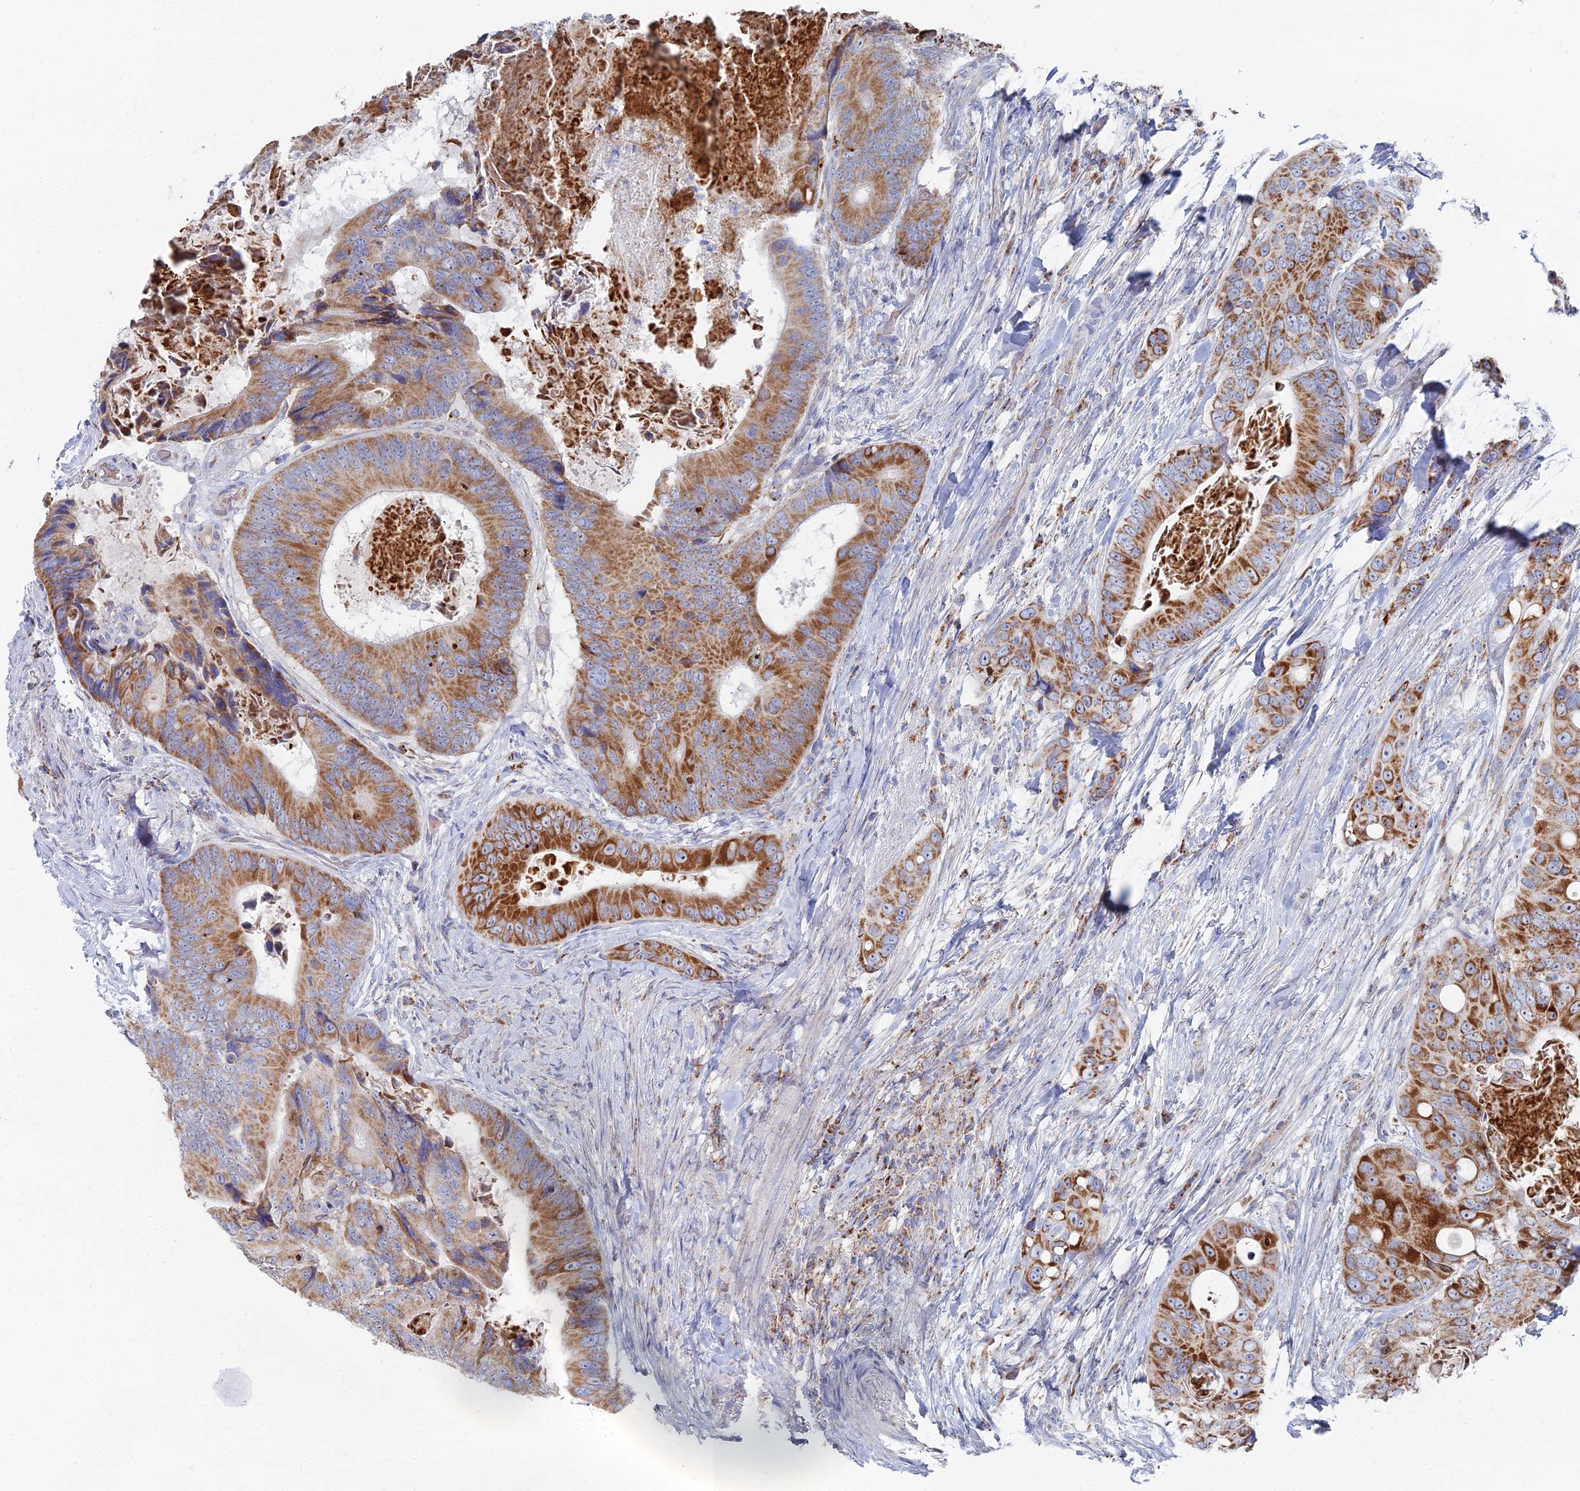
{"staining": {"intensity": "strong", "quantity": ">75%", "location": "cytoplasmic/membranous"}, "tissue": "colorectal cancer", "cell_type": "Tumor cells", "image_type": "cancer", "snomed": [{"axis": "morphology", "description": "Adenocarcinoma, NOS"}, {"axis": "topography", "description": "Colon"}], "caption": "The photomicrograph displays staining of colorectal cancer (adenocarcinoma), revealing strong cytoplasmic/membranous protein positivity (brown color) within tumor cells.", "gene": "MPC1", "patient": {"sex": "male", "age": 84}}